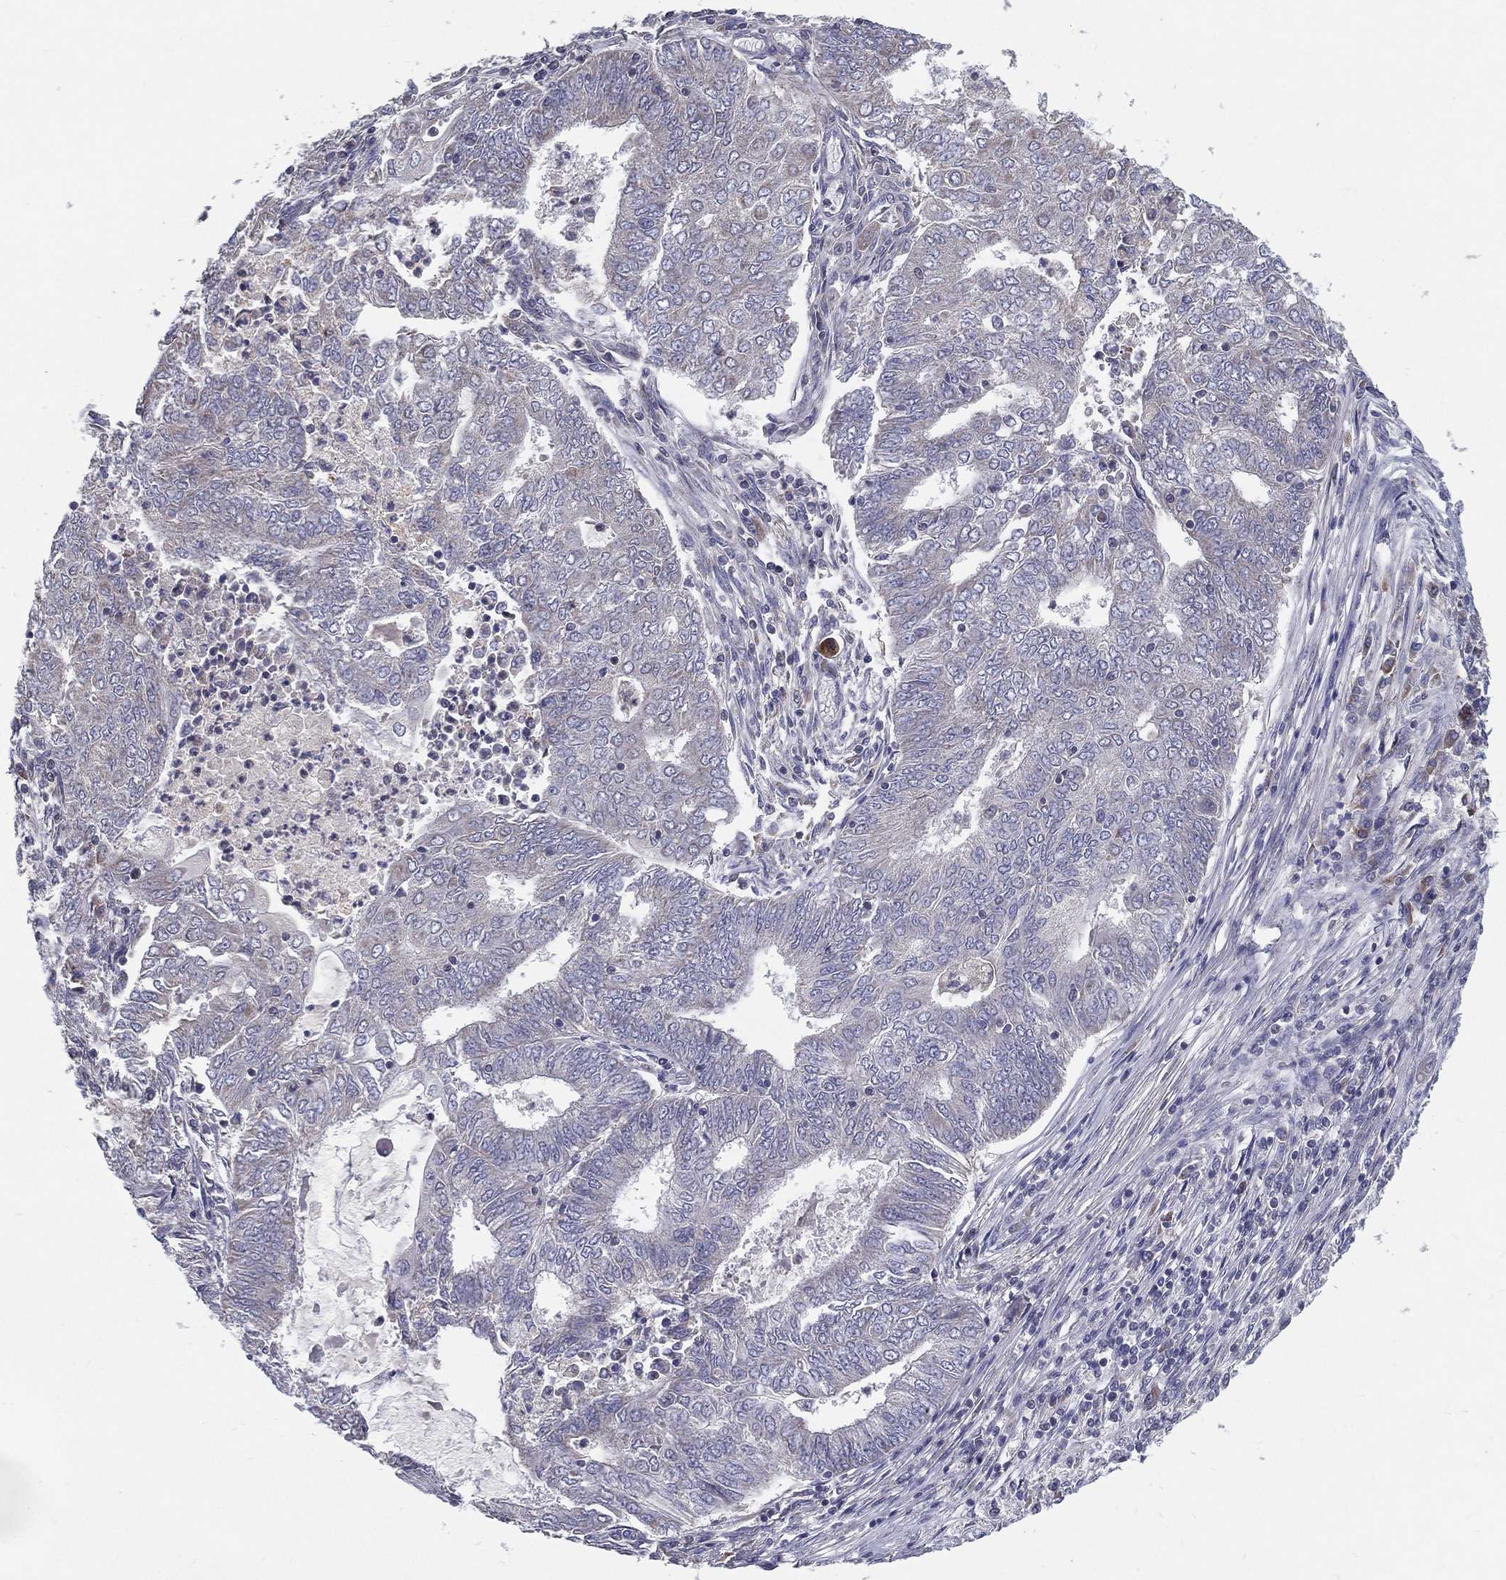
{"staining": {"intensity": "negative", "quantity": "none", "location": "none"}, "tissue": "endometrial cancer", "cell_type": "Tumor cells", "image_type": "cancer", "snomed": [{"axis": "morphology", "description": "Adenocarcinoma, NOS"}, {"axis": "topography", "description": "Endometrium"}], "caption": "Micrograph shows no protein positivity in tumor cells of adenocarcinoma (endometrial) tissue.", "gene": "PCSK1", "patient": {"sex": "female", "age": 62}}